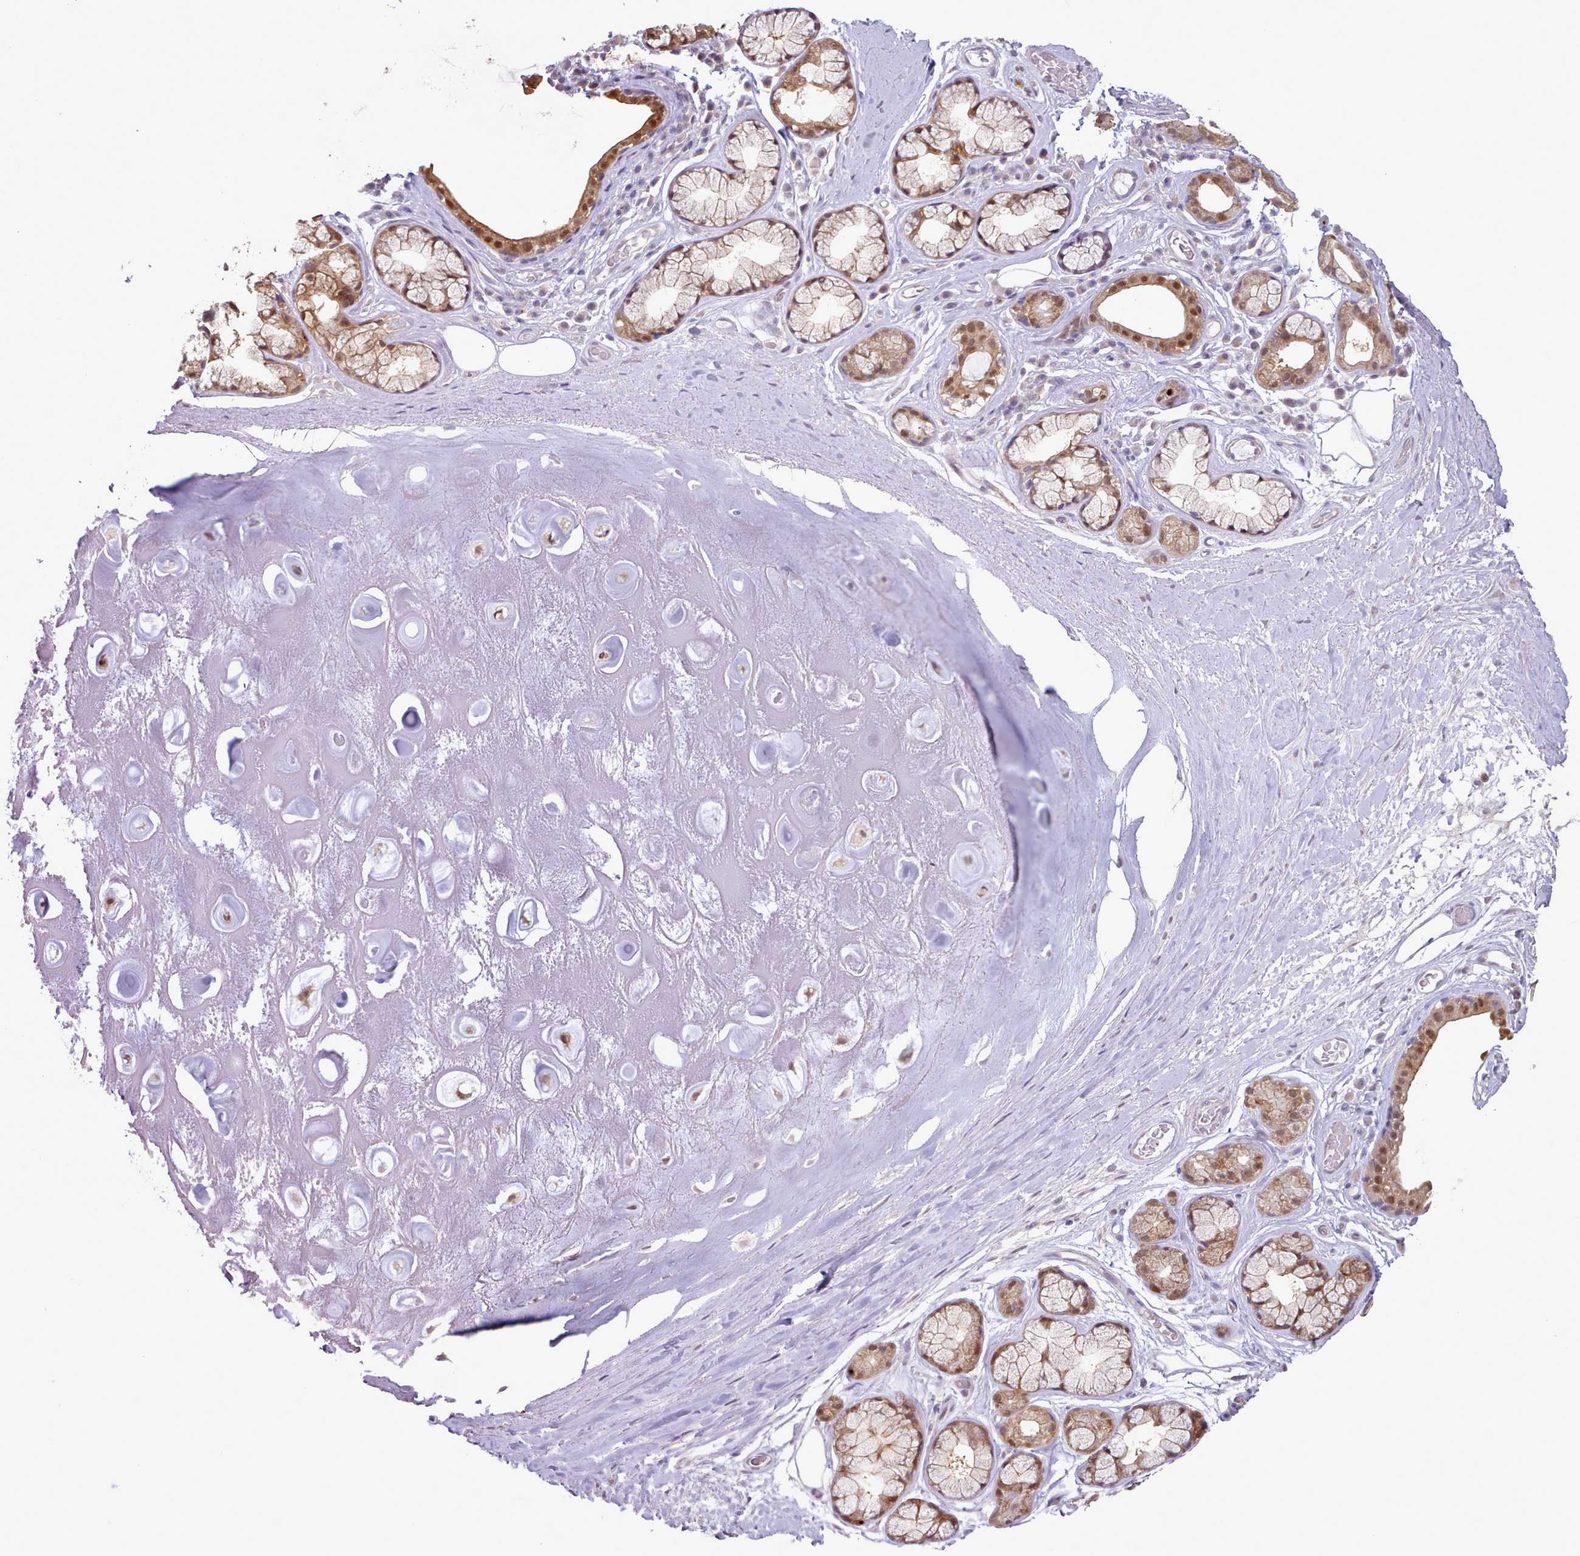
{"staining": {"intensity": "negative", "quantity": "none", "location": "none"}, "tissue": "adipose tissue", "cell_type": "Adipocytes", "image_type": "normal", "snomed": [{"axis": "morphology", "description": "Normal tissue, NOS"}, {"axis": "topography", "description": "Cartilage tissue"}], "caption": "Immunohistochemical staining of unremarkable adipose tissue shows no significant expression in adipocytes.", "gene": "CES3", "patient": {"sex": "male", "age": 81}}